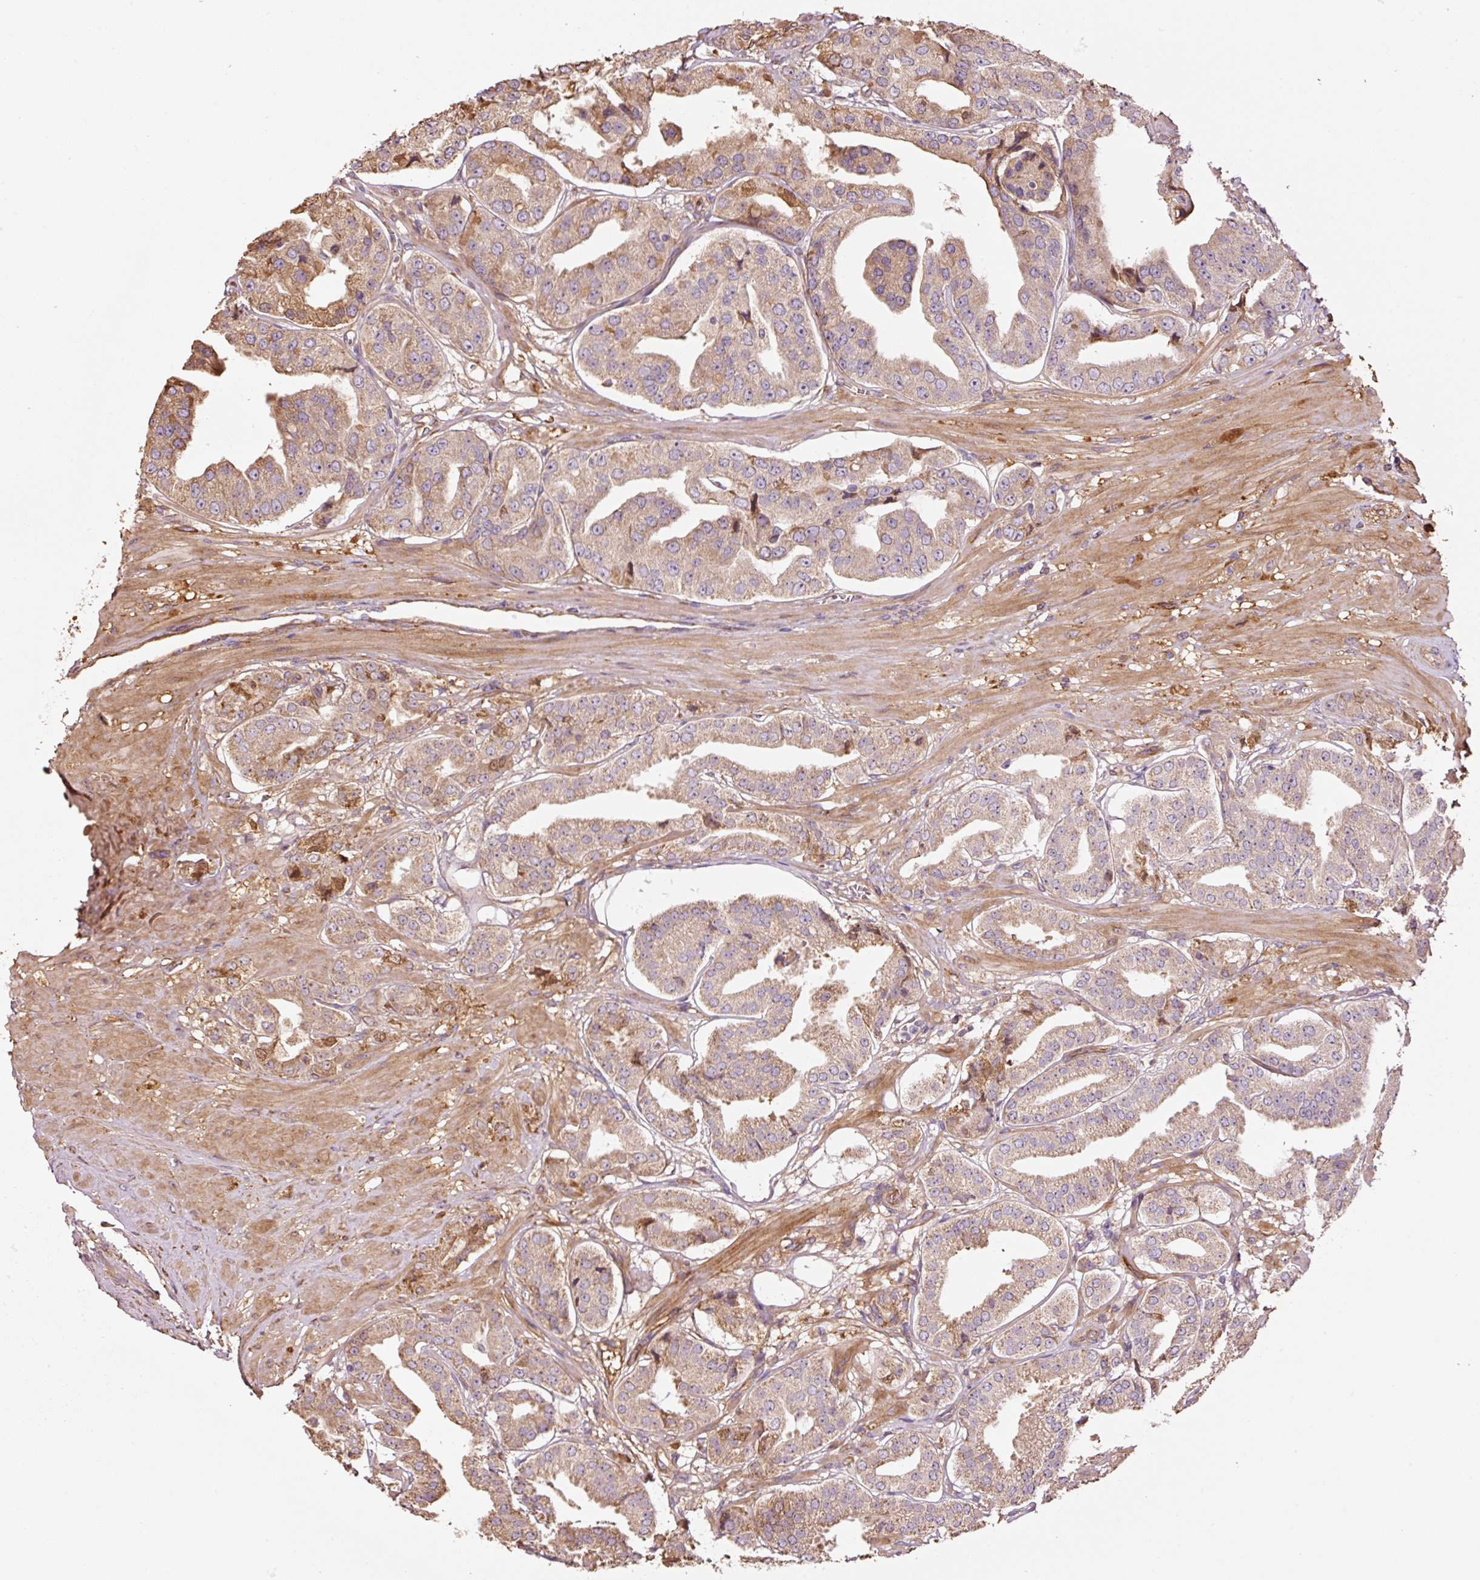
{"staining": {"intensity": "moderate", "quantity": "<25%", "location": "cytoplasmic/membranous,nuclear"}, "tissue": "prostate cancer", "cell_type": "Tumor cells", "image_type": "cancer", "snomed": [{"axis": "morphology", "description": "Adenocarcinoma, High grade"}, {"axis": "topography", "description": "Prostate"}], "caption": "An image showing moderate cytoplasmic/membranous and nuclear staining in about <25% of tumor cells in adenocarcinoma (high-grade) (prostate), as visualized by brown immunohistochemical staining.", "gene": "NID2", "patient": {"sex": "male", "age": 63}}